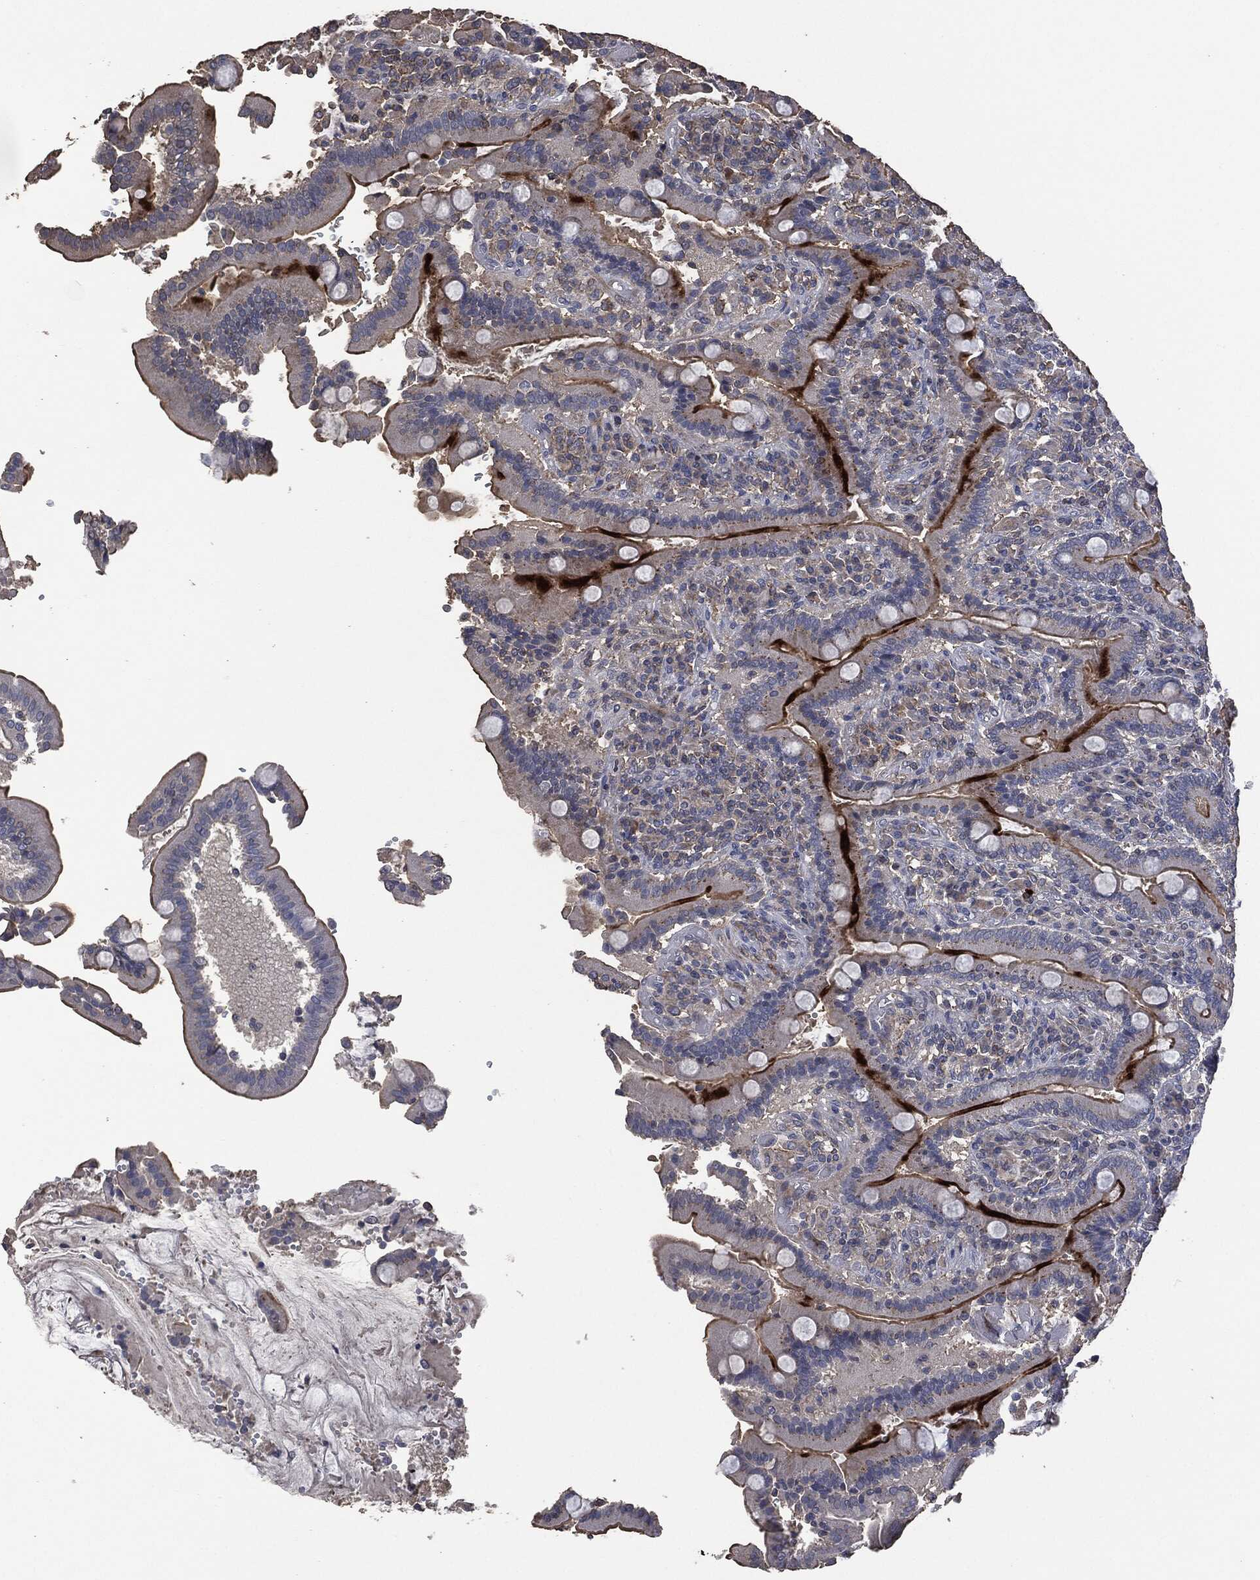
{"staining": {"intensity": "strong", "quantity": ">75%", "location": "cytoplasmic/membranous"}, "tissue": "duodenum", "cell_type": "Glandular cells", "image_type": "normal", "snomed": [{"axis": "morphology", "description": "Normal tissue, NOS"}, {"axis": "topography", "description": "Duodenum"}], "caption": "Protein analysis of unremarkable duodenum displays strong cytoplasmic/membranous staining in approximately >75% of glandular cells. (brown staining indicates protein expression, while blue staining denotes nuclei).", "gene": "MSLN", "patient": {"sex": "female", "age": 62}}